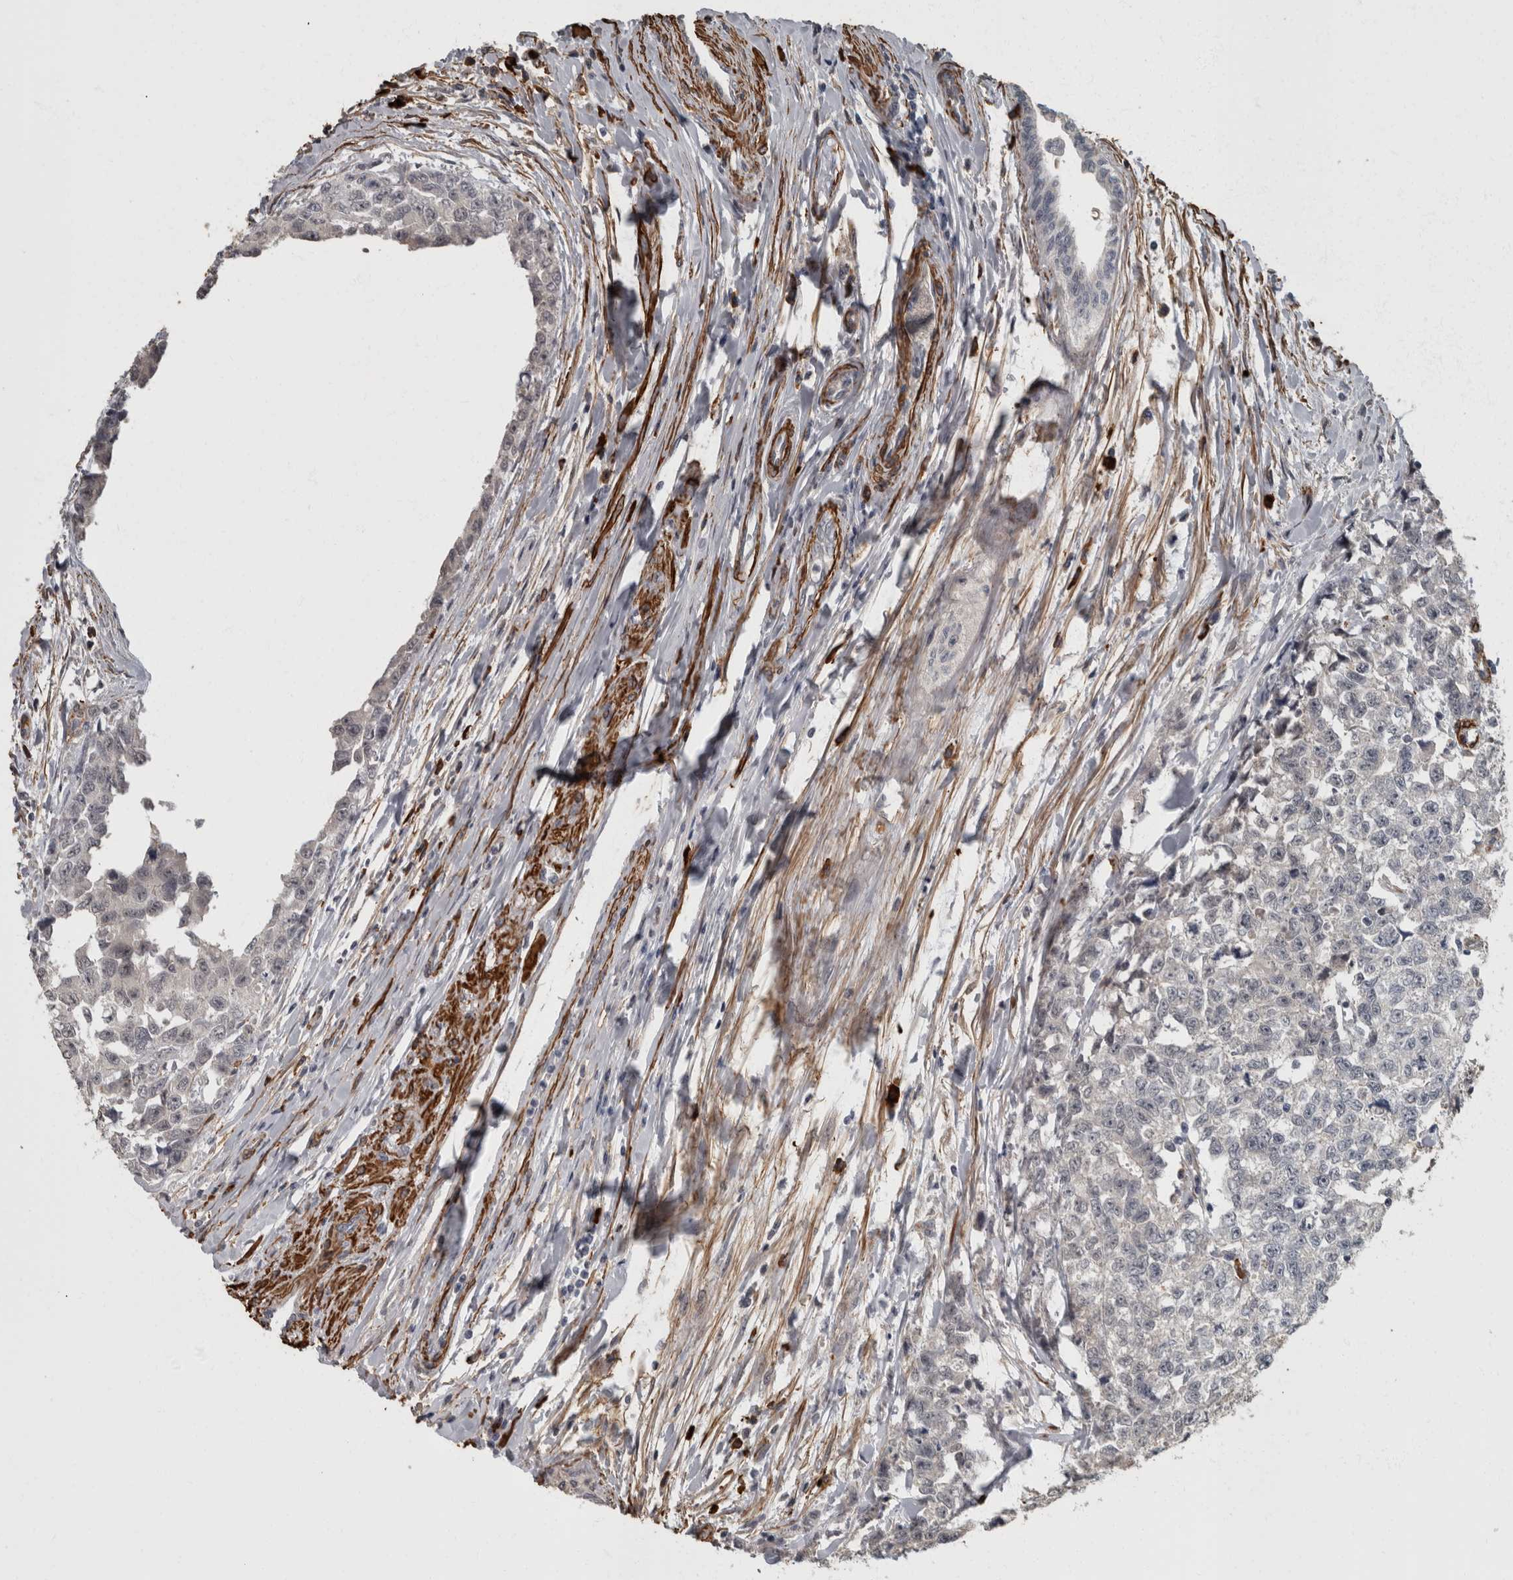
{"staining": {"intensity": "negative", "quantity": "none", "location": "none"}, "tissue": "testis cancer", "cell_type": "Tumor cells", "image_type": "cancer", "snomed": [{"axis": "morphology", "description": "Carcinoma, Embryonal, NOS"}, {"axis": "topography", "description": "Testis"}], "caption": "Immunohistochemistry of testis embryonal carcinoma displays no staining in tumor cells. Nuclei are stained in blue.", "gene": "MASTL", "patient": {"sex": "male", "age": 28}}